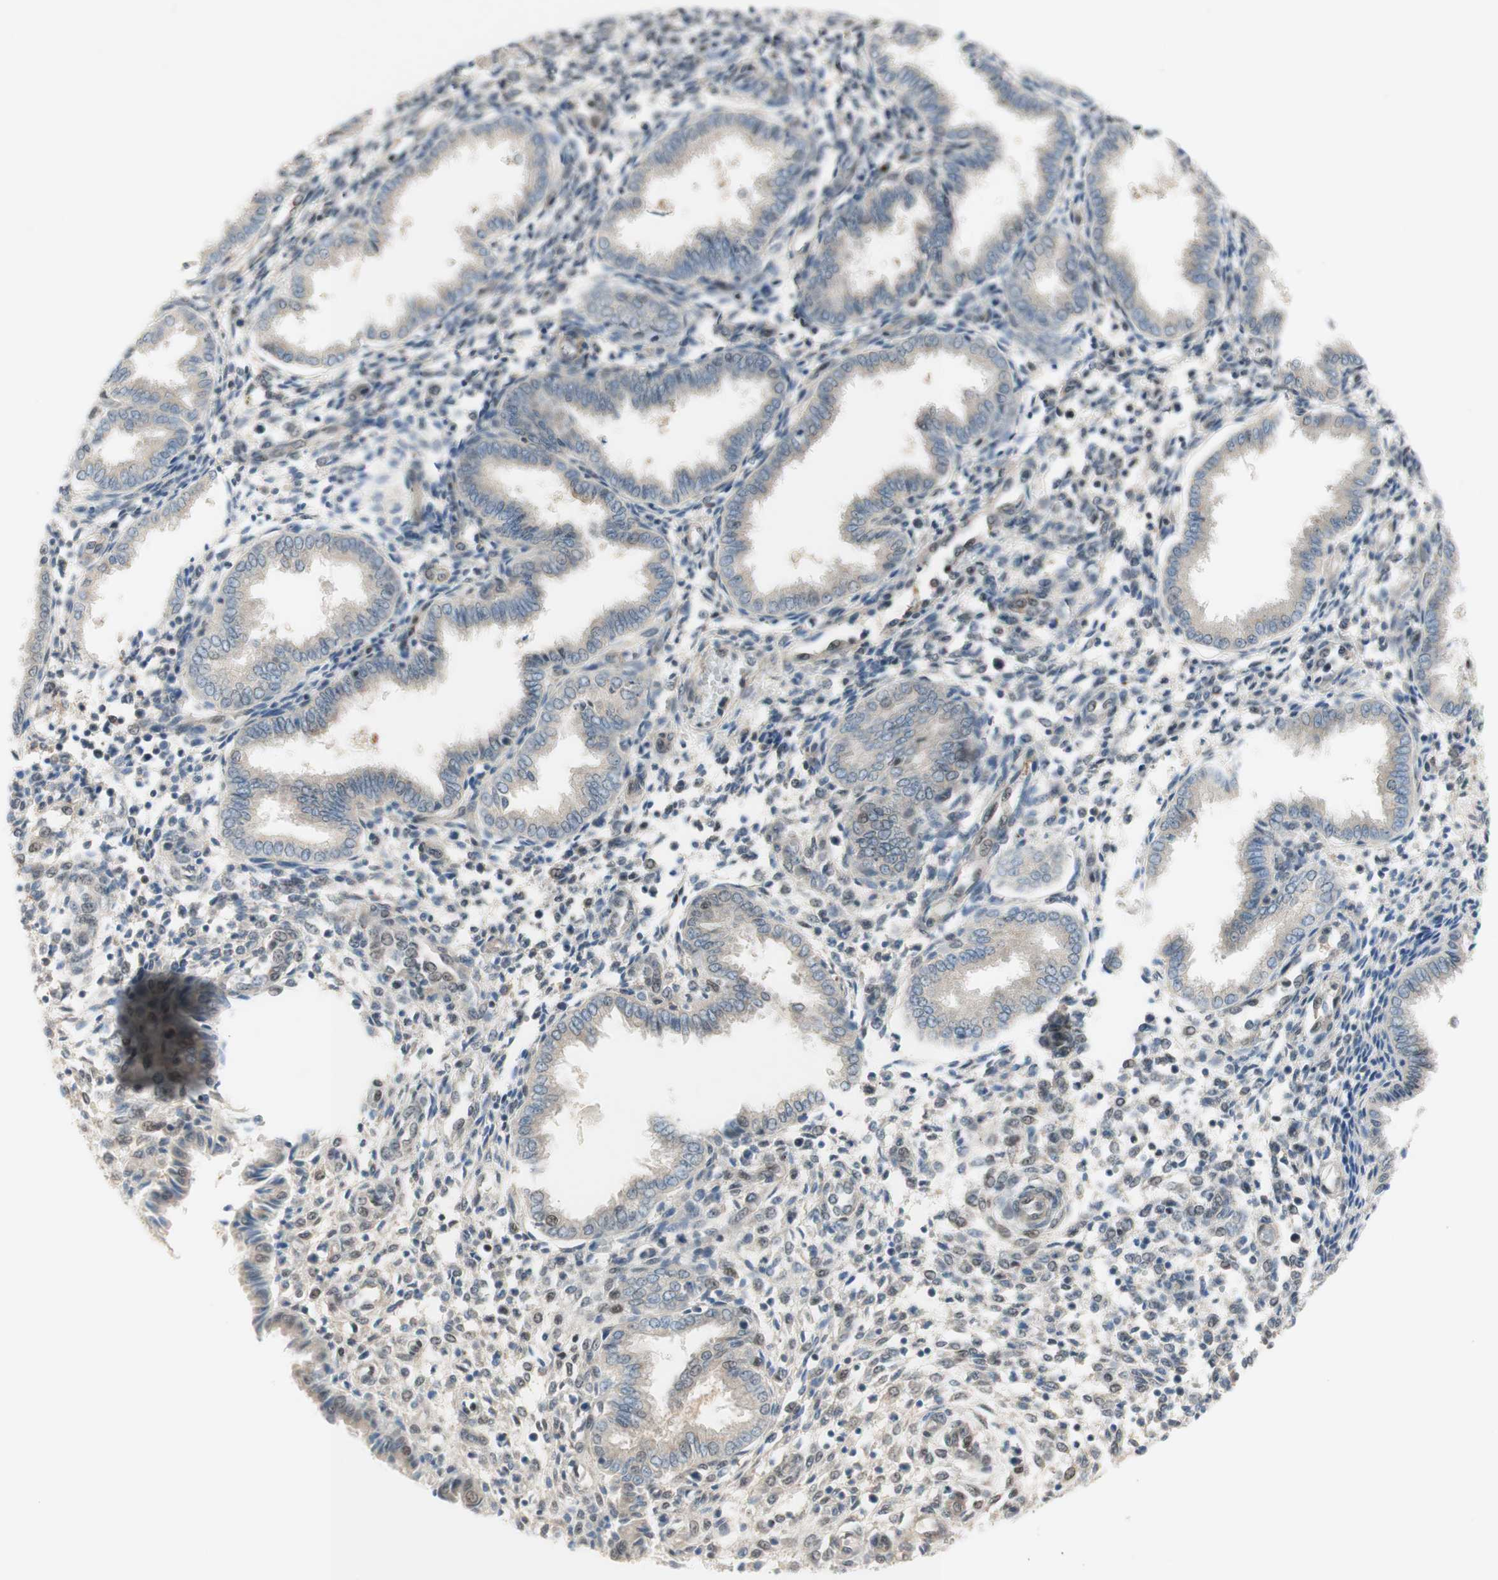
{"staining": {"intensity": "weak", "quantity": "<25%", "location": "cytoplasmic/membranous"}, "tissue": "endometrium", "cell_type": "Cells in endometrial stroma", "image_type": "normal", "snomed": [{"axis": "morphology", "description": "Normal tissue, NOS"}, {"axis": "topography", "description": "Endometrium"}], "caption": "Immunohistochemistry of unremarkable human endometrium shows no expression in cells in endometrial stroma.", "gene": "RFNG", "patient": {"sex": "female", "age": 33}}